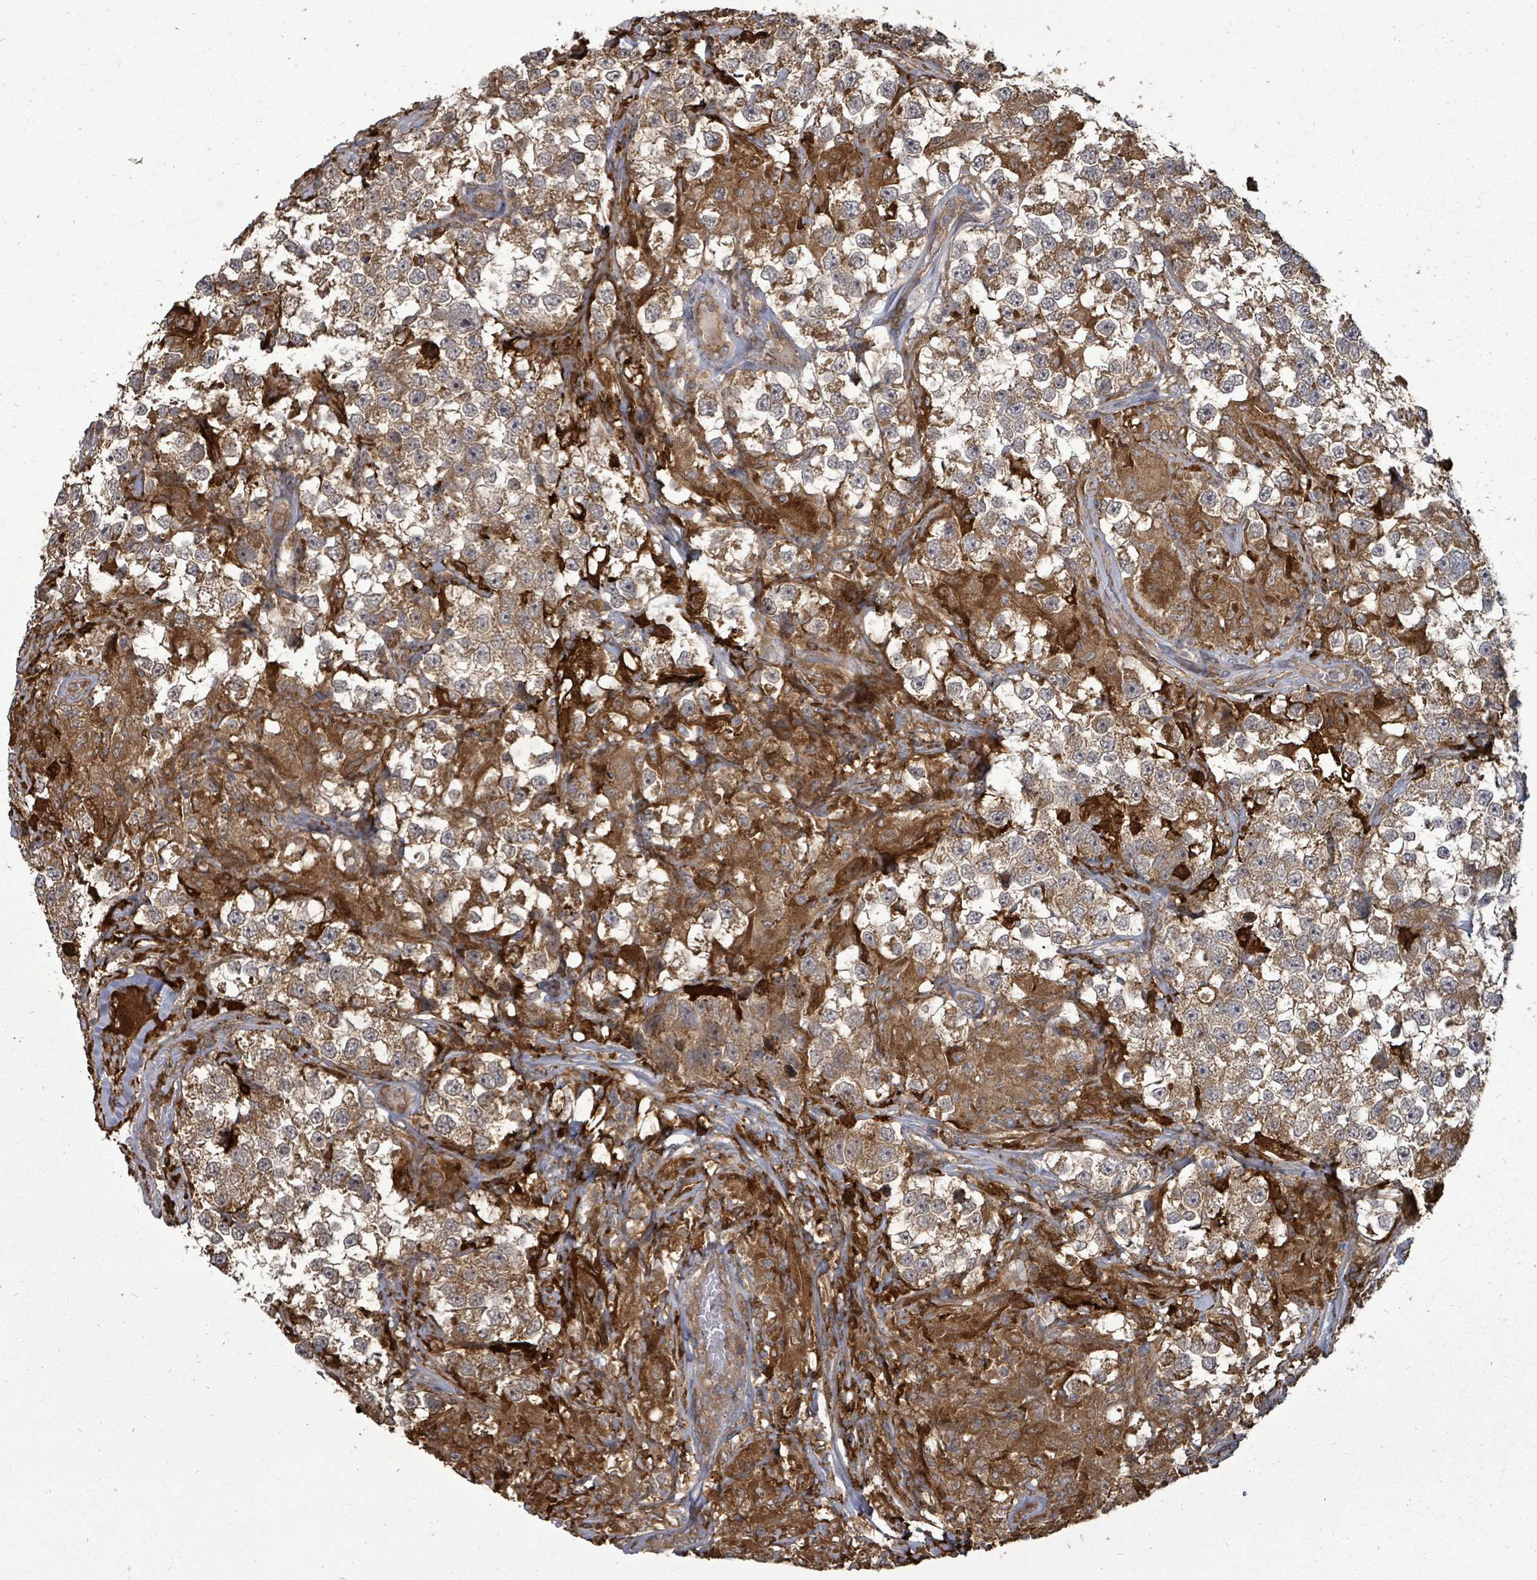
{"staining": {"intensity": "moderate", "quantity": ">75%", "location": "cytoplasmic/membranous"}, "tissue": "testis cancer", "cell_type": "Tumor cells", "image_type": "cancer", "snomed": [{"axis": "morphology", "description": "Seminoma, NOS"}, {"axis": "topography", "description": "Testis"}], "caption": "This histopathology image shows immunohistochemistry staining of human testis cancer (seminoma), with medium moderate cytoplasmic/membranous positivity in about >75% of tumor cells.", "gene": "EIF3C", "patient": {"sex": "male", "age": 46}}